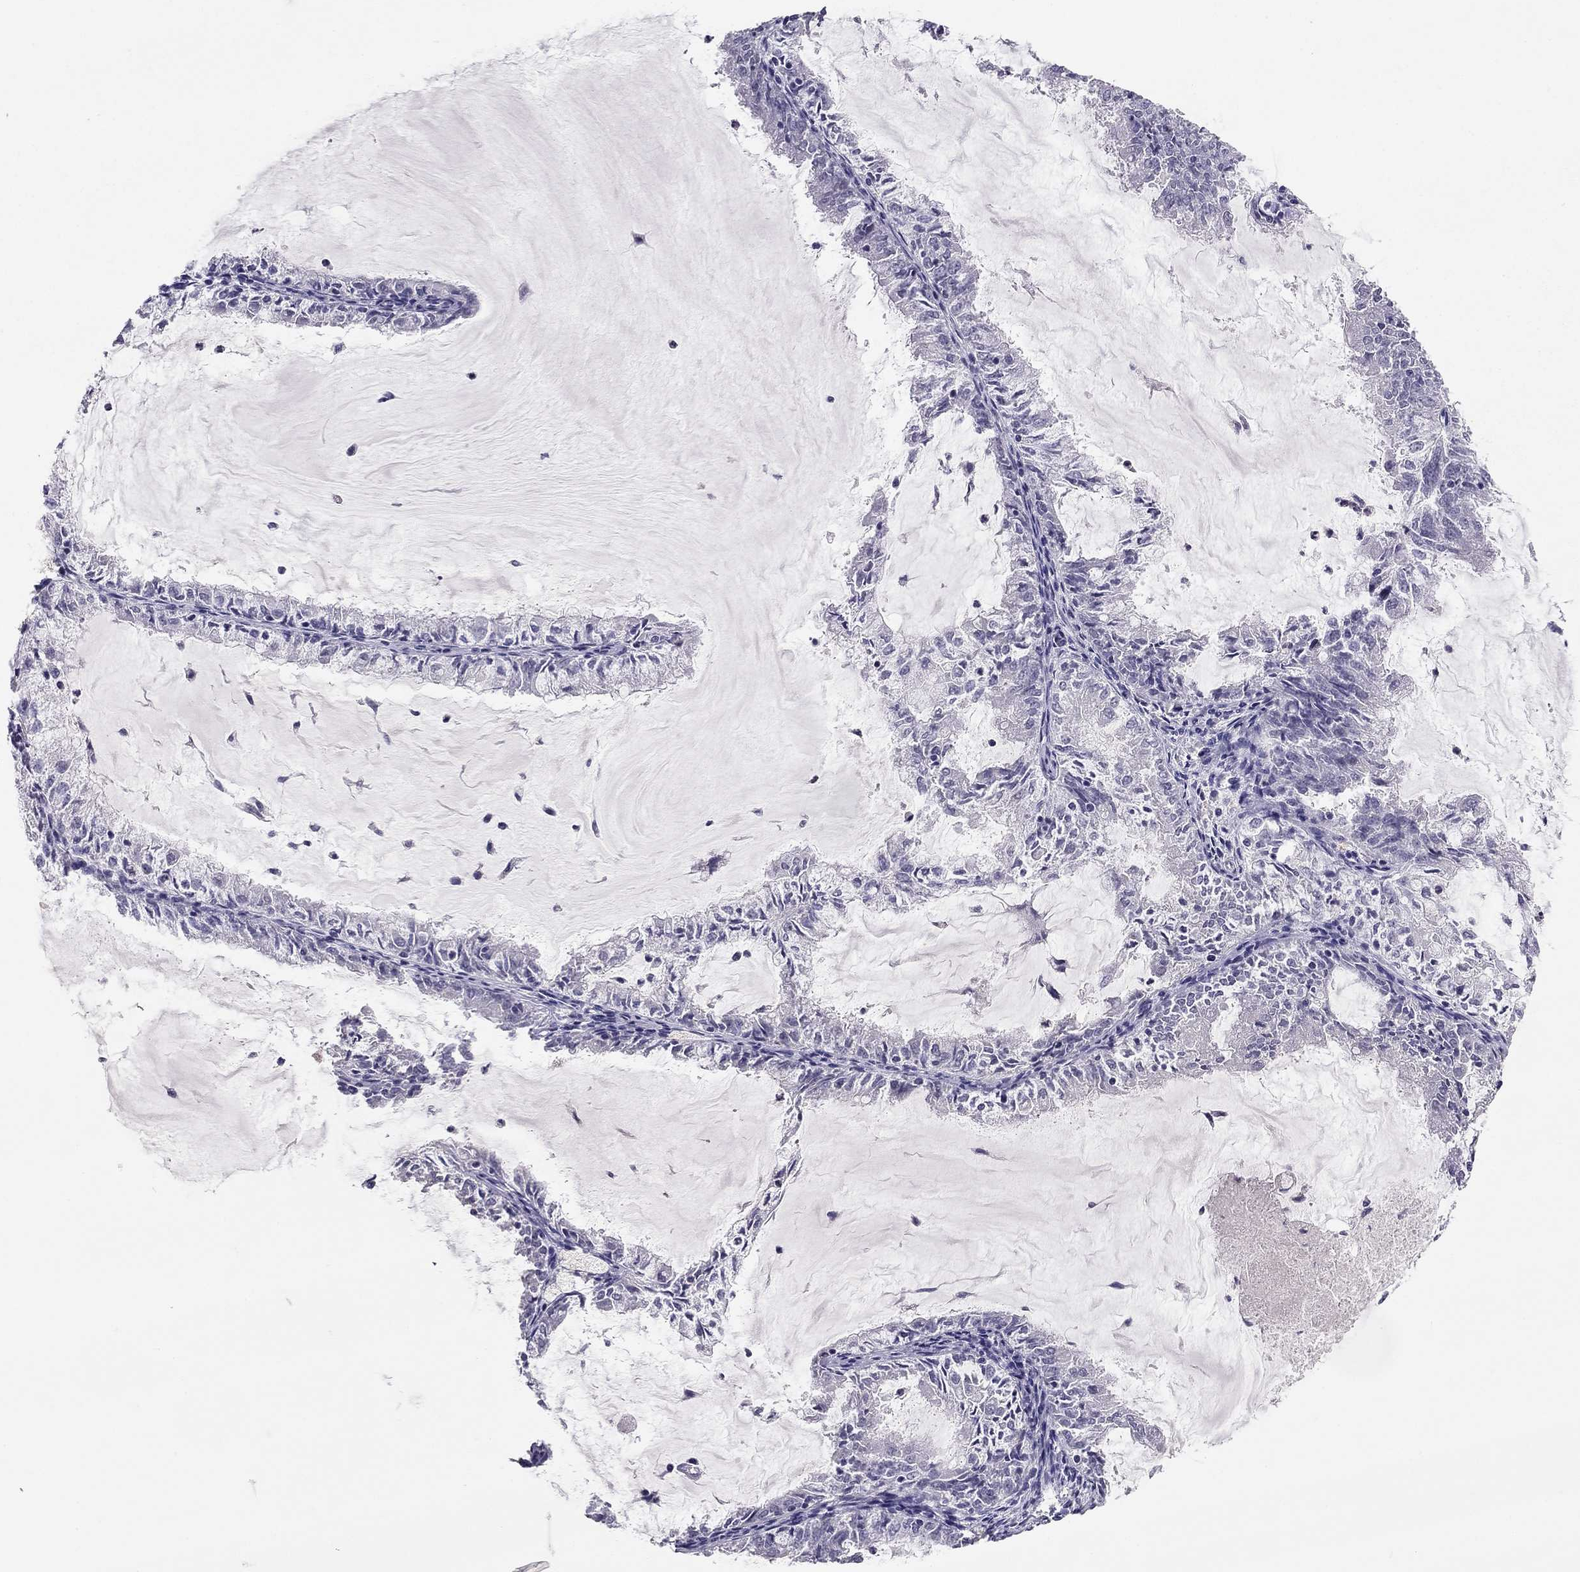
{"staining": {"intensity": "negative", "quantity": "none", "location": "none"}, "tissue": "endometrial cancer", "cell_type": "Tumor cells", "image_type": "cancer", "snomed": [{"axis": "morphology", "description": "Adenocarcinoma, NOS"}, {"axis": "topography", "description": "Endometrium"}], "caption": "There is no significant expression in tumor cells of endometrial adenocarcinoma. The staining was performed using DAB to visualize the protein expression in brown, while the nuclei were stained in blue with hematoxylin (Magnification: 20x).", "gene": "ADORA2A", "patient": {"sex": "female", "age": 57}}